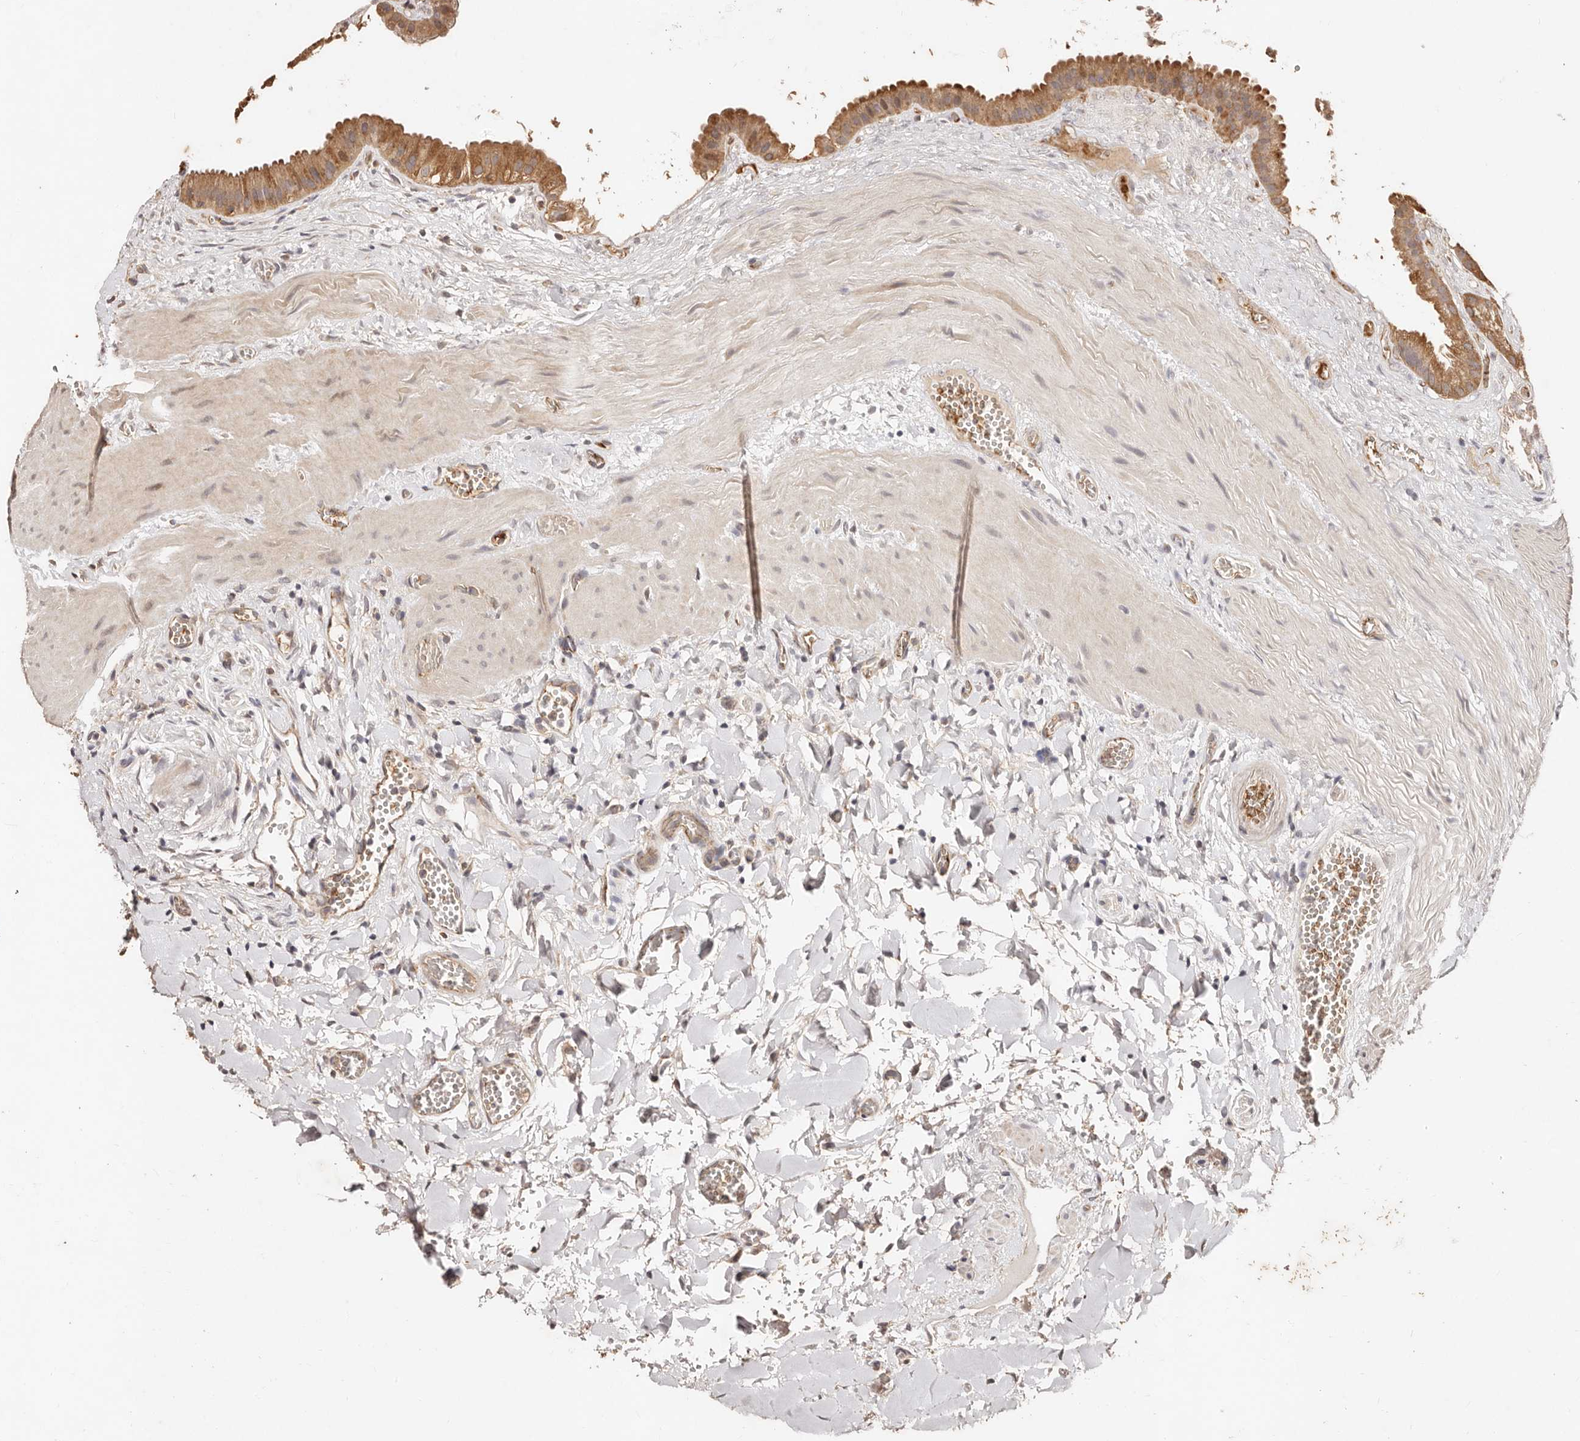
{"staining": {"intensity": "moderate", "quantity": "25%-75%", "location": "cytoplasmic/membranous"}, "tissue": "gallbladder", "cell_type": "Glandular cells", "image_type": "normal", "snomed": [{"axis": "morphology", "description": "Normal tissue, NOS"}, {"axis": "topography", "description": "Gallbladder"}], "caption": "About 25%-75% of glandular cells in normal gallbladder show moderate cytoplasmic/membranous protein positivity as visualized by brown immunohistochemical staining.", "gene": "CCL14", "patient": {"sex": "male", "age": 55}}